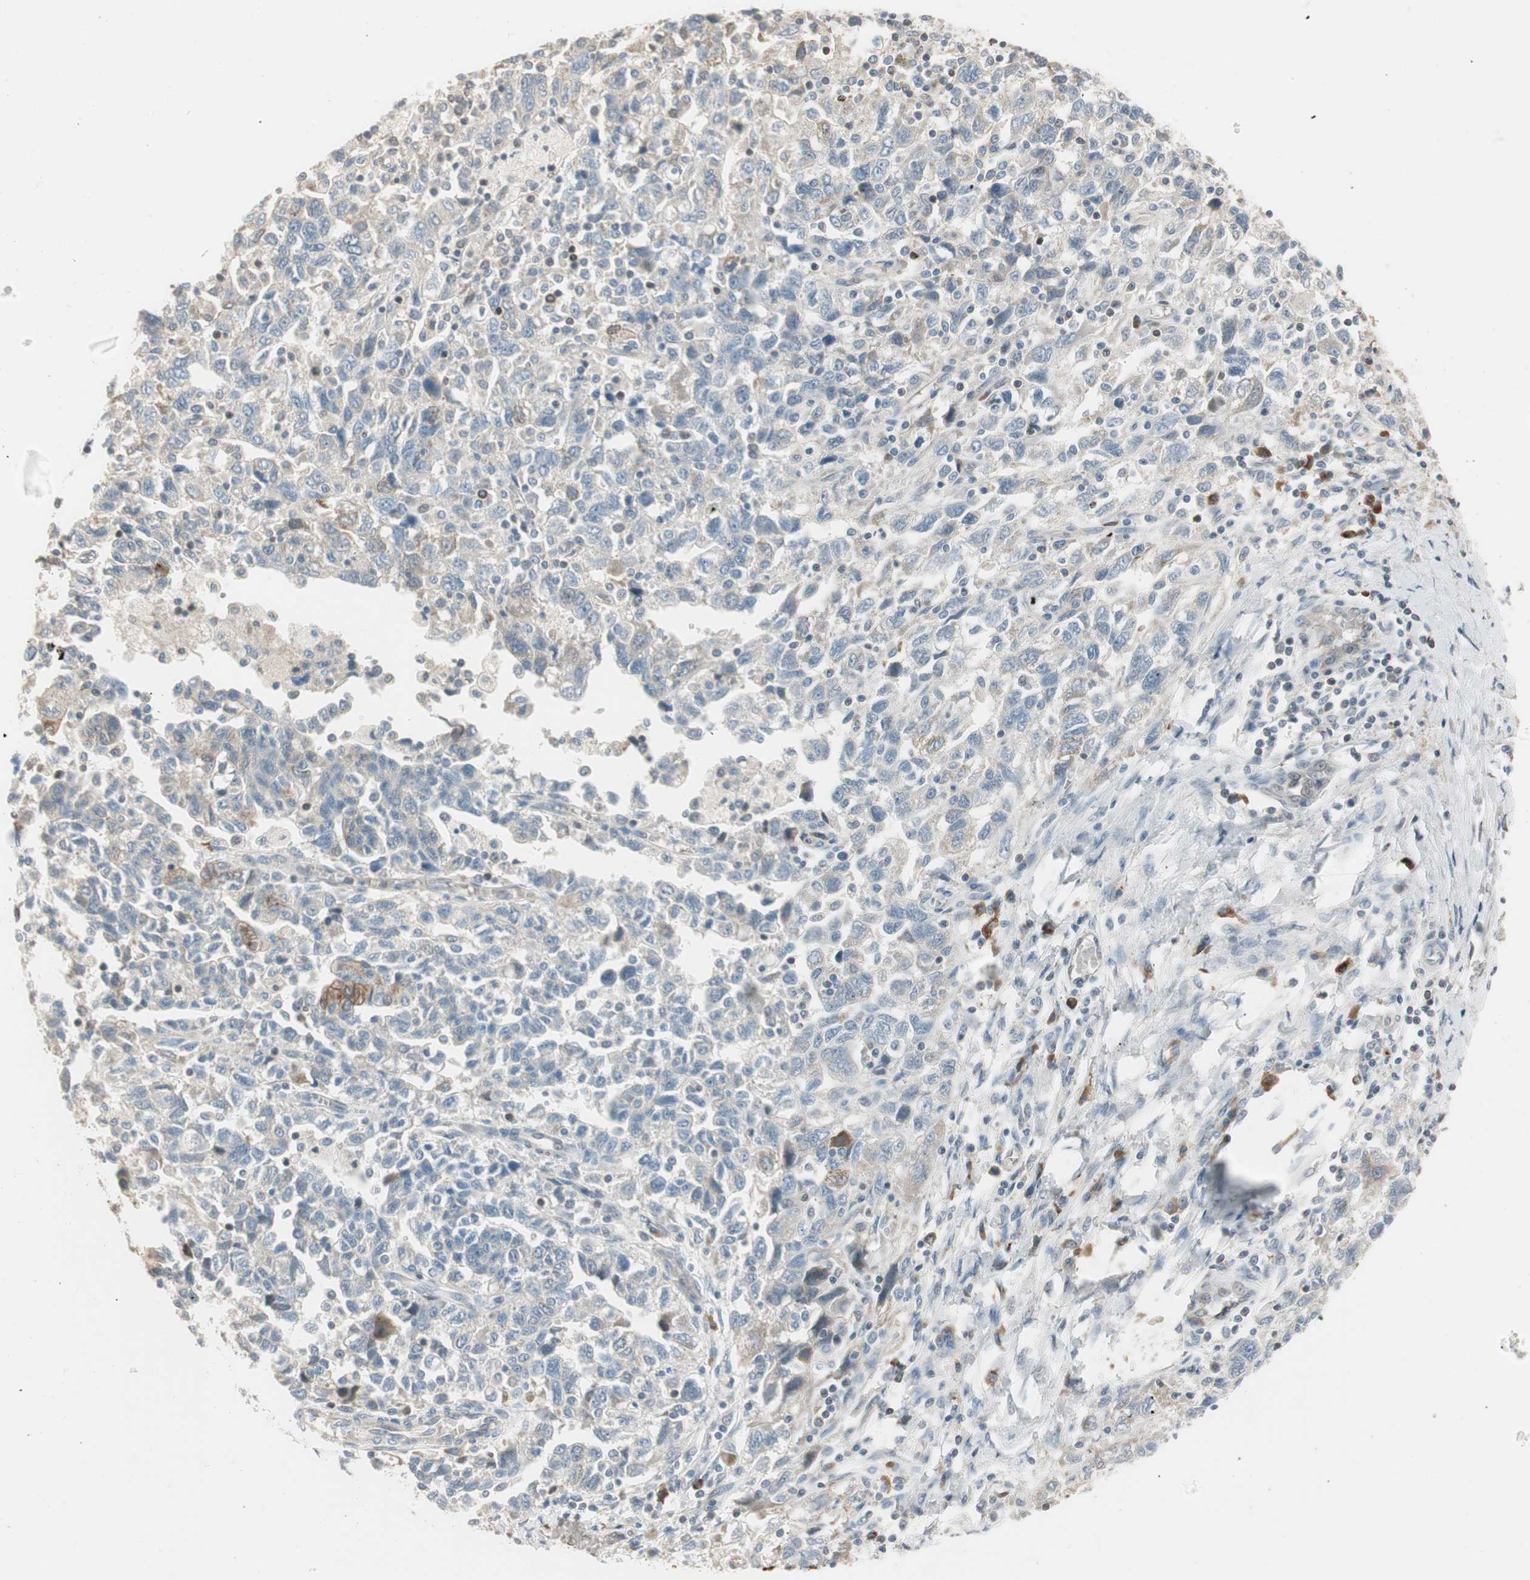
{"staining": {"intensity": "weak", "quantity": ">75%", "location": "cytoplasmic/membranous"}, "tissue": "ovarian cancer", "cell_type": "Tumor cells", "image_type": "cancer", "snomed": [{"axis": "morphology", "description": "Carcinoma, NOS"}, {"axis": "morphology", "description": "Cystadenocarcinoma, serous, NOS"}, {"axis": "topography", "description": "Ovary"}], "caption": "This image exhibits IHC staining of ovarian serous cystadenocarcinoma, with low weak cytoplasmic/membranous positivity in about >75% of tumor cells.", "gene": "NUCB2", "patient": {"sex": "female", "age": 69}}